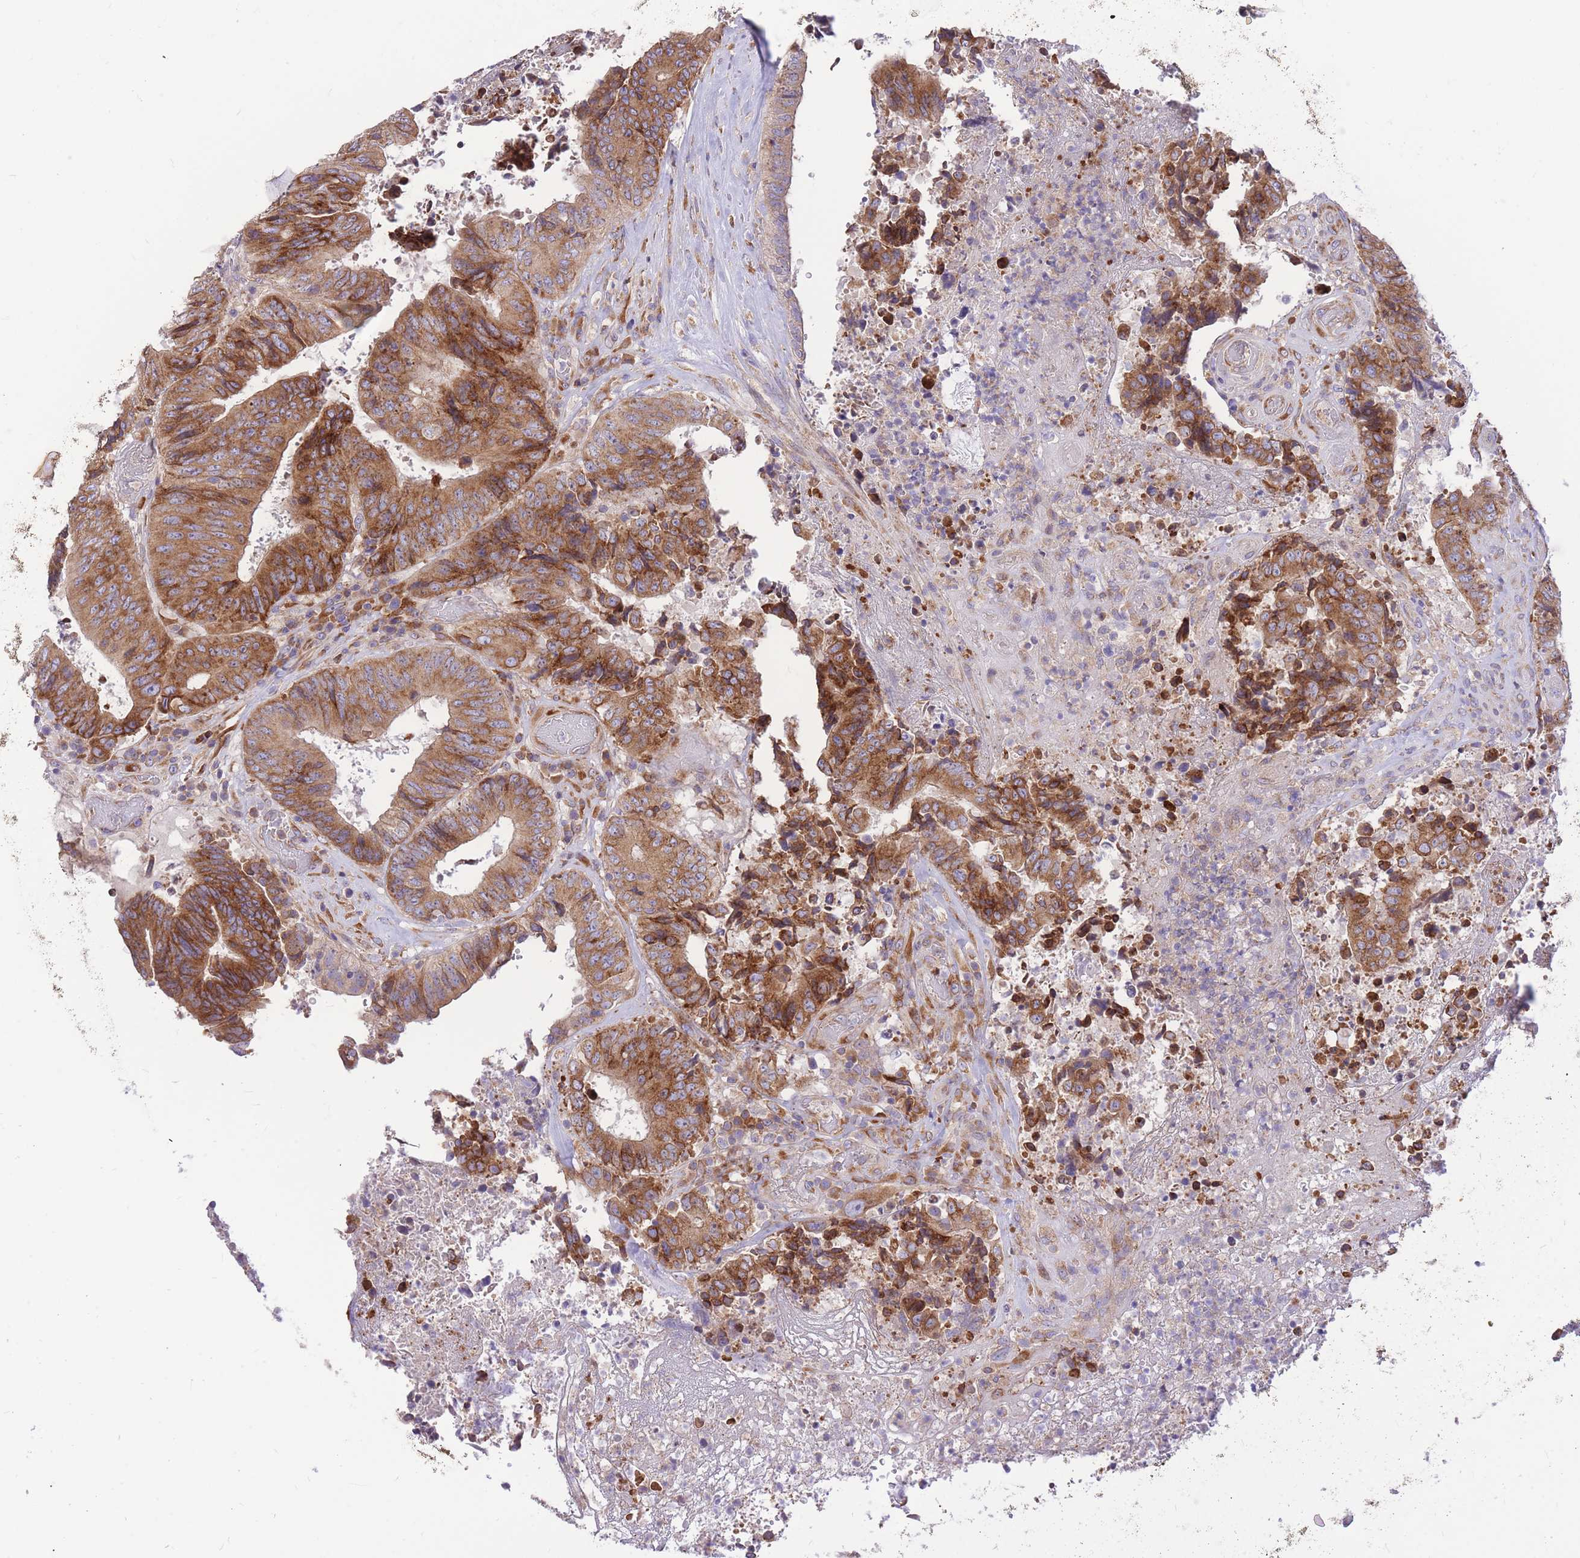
{"staining": {"intensity": "moderate", "quantity": ">75%", "location": "cytoplasmic/membranous"}, "tissue": "colorectal cancer", "cell_type": "Tumor cells", "image_type": "cancer", "snomed": [{"axis": "morphology", "description": "Adenocarcinoma, NOS"}, {"axis": "topography", "description": "Rectum"}], "caption": "Colorectal cancer (adenocarcinoma) stained with a protein marker displays moderate staining in tumor cells.", "gene": "GBP7", "patient": {"sex": "male", "age": 72}}